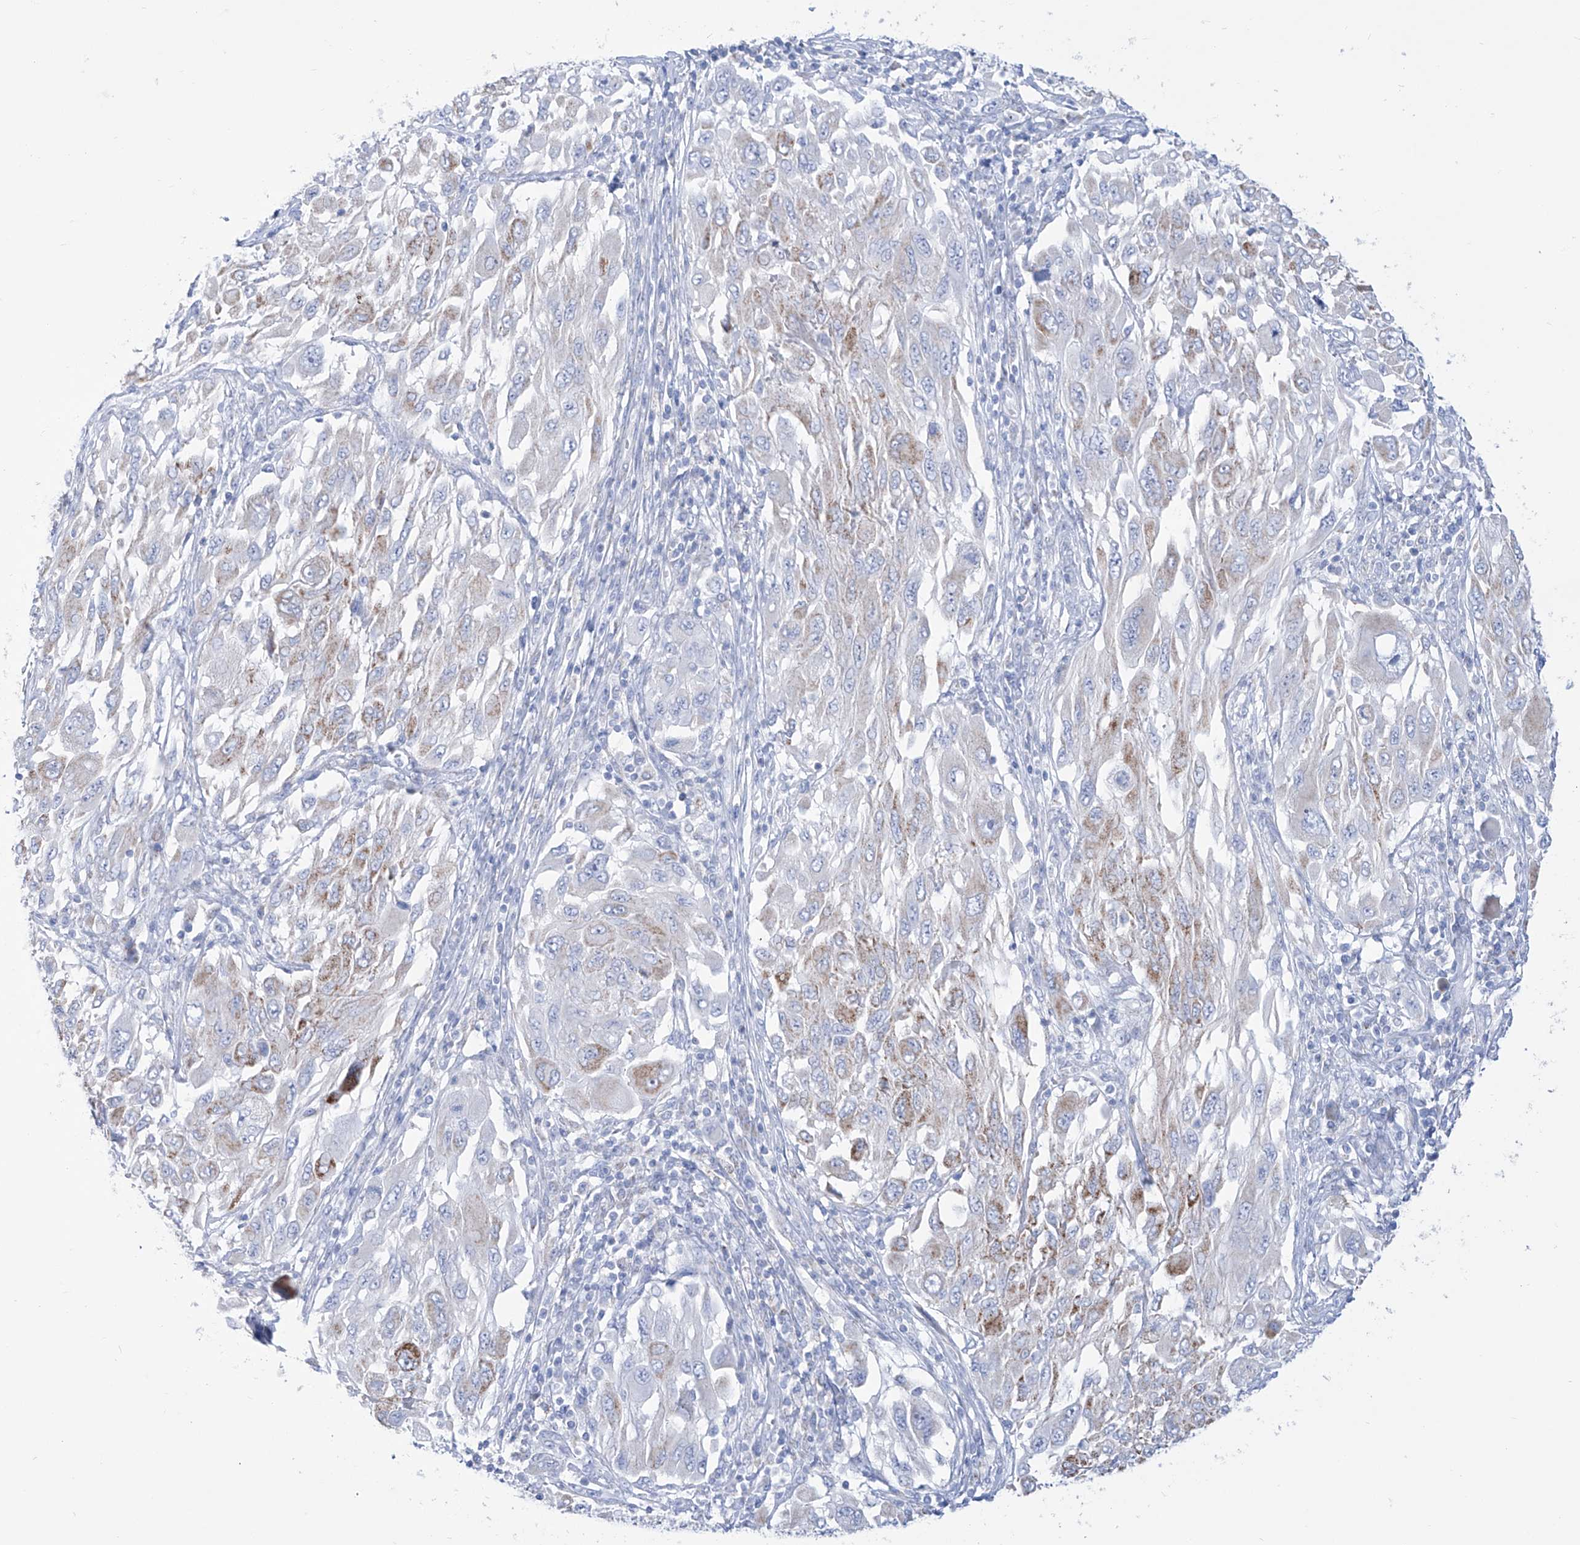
{"staining": {"intensity": "moderate", "quantity": "<25%", "location": "cytoplasmic/membranous"}, "tissue": "melanoma", "cell_type": "Tumor cells", "image_type": "cancer", "snomed": [{"axis": "morphology", "description": "Malignant melanoma, NOS"}, {"axis": "topography", "description": "Skin"}], "caption": "Malignant melanoma stained with a brown dye demonstrates moderate cytoplasmic/membranous positive expression in about <25% of tumor cells.", "gene": "ALDH6A1", "patient": {"sex": "female", "age": 91}}